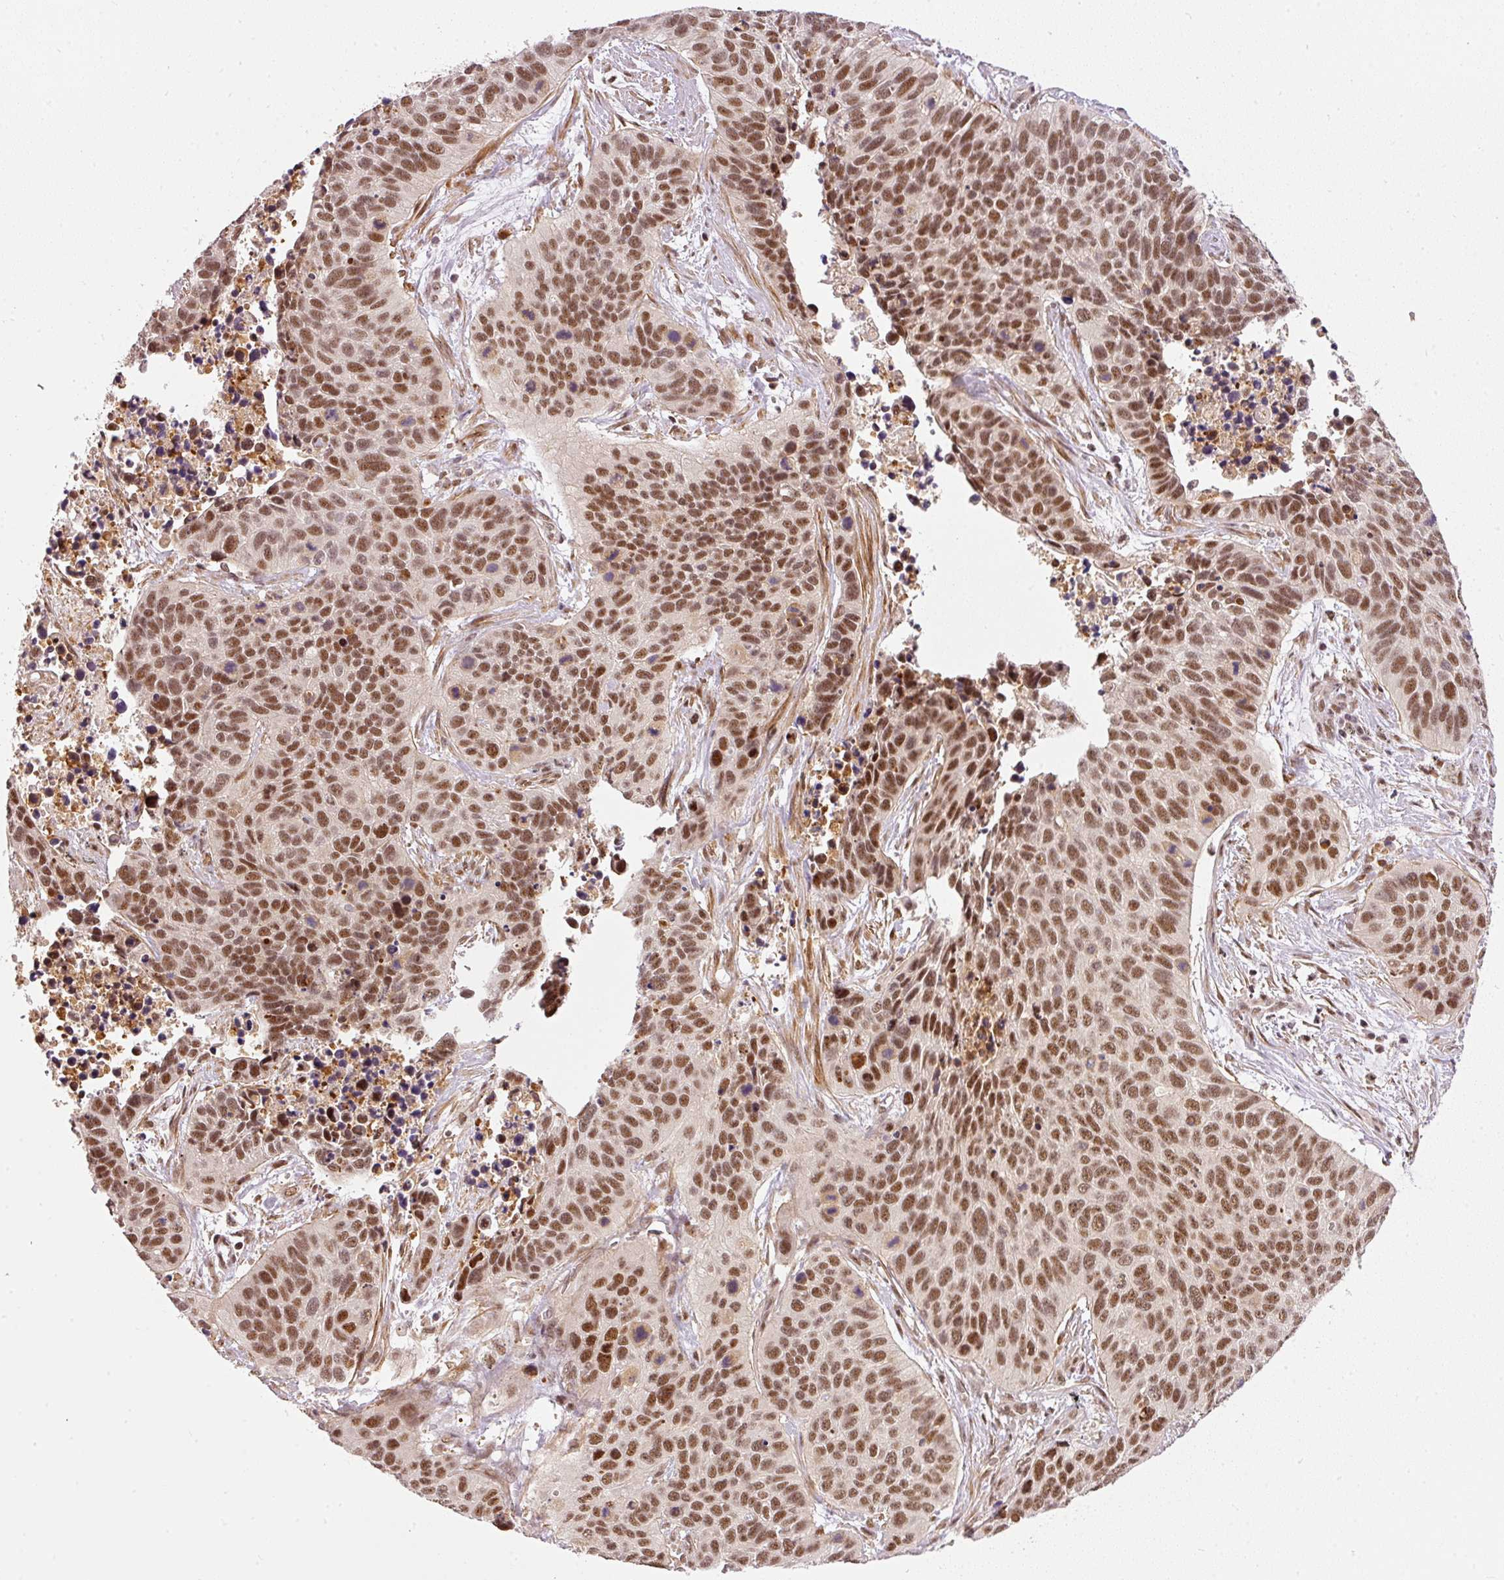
{"staining": {"intensity": "moderate", "quantity": ">75%", "location": "nuclear"}, "tissue": "lung cancer", "cell_type": "Tumor cells", "image_type": "cancer", "snomed": [{"axis": "morphology", "description": "Squamous cell carcinoma, NOS"}, {"axis": "topography", "description": "Lung"}], "caption": "The histopathology image reveals a brown stain indicating the presence of a protein in the nuclear of tumor cells in lung squamous cell carcinoma. (Brightfield microscopy of DAB IHC at high magnification).", "gene": "THOC6", "patient": {"sex": "male", "age": 62}}